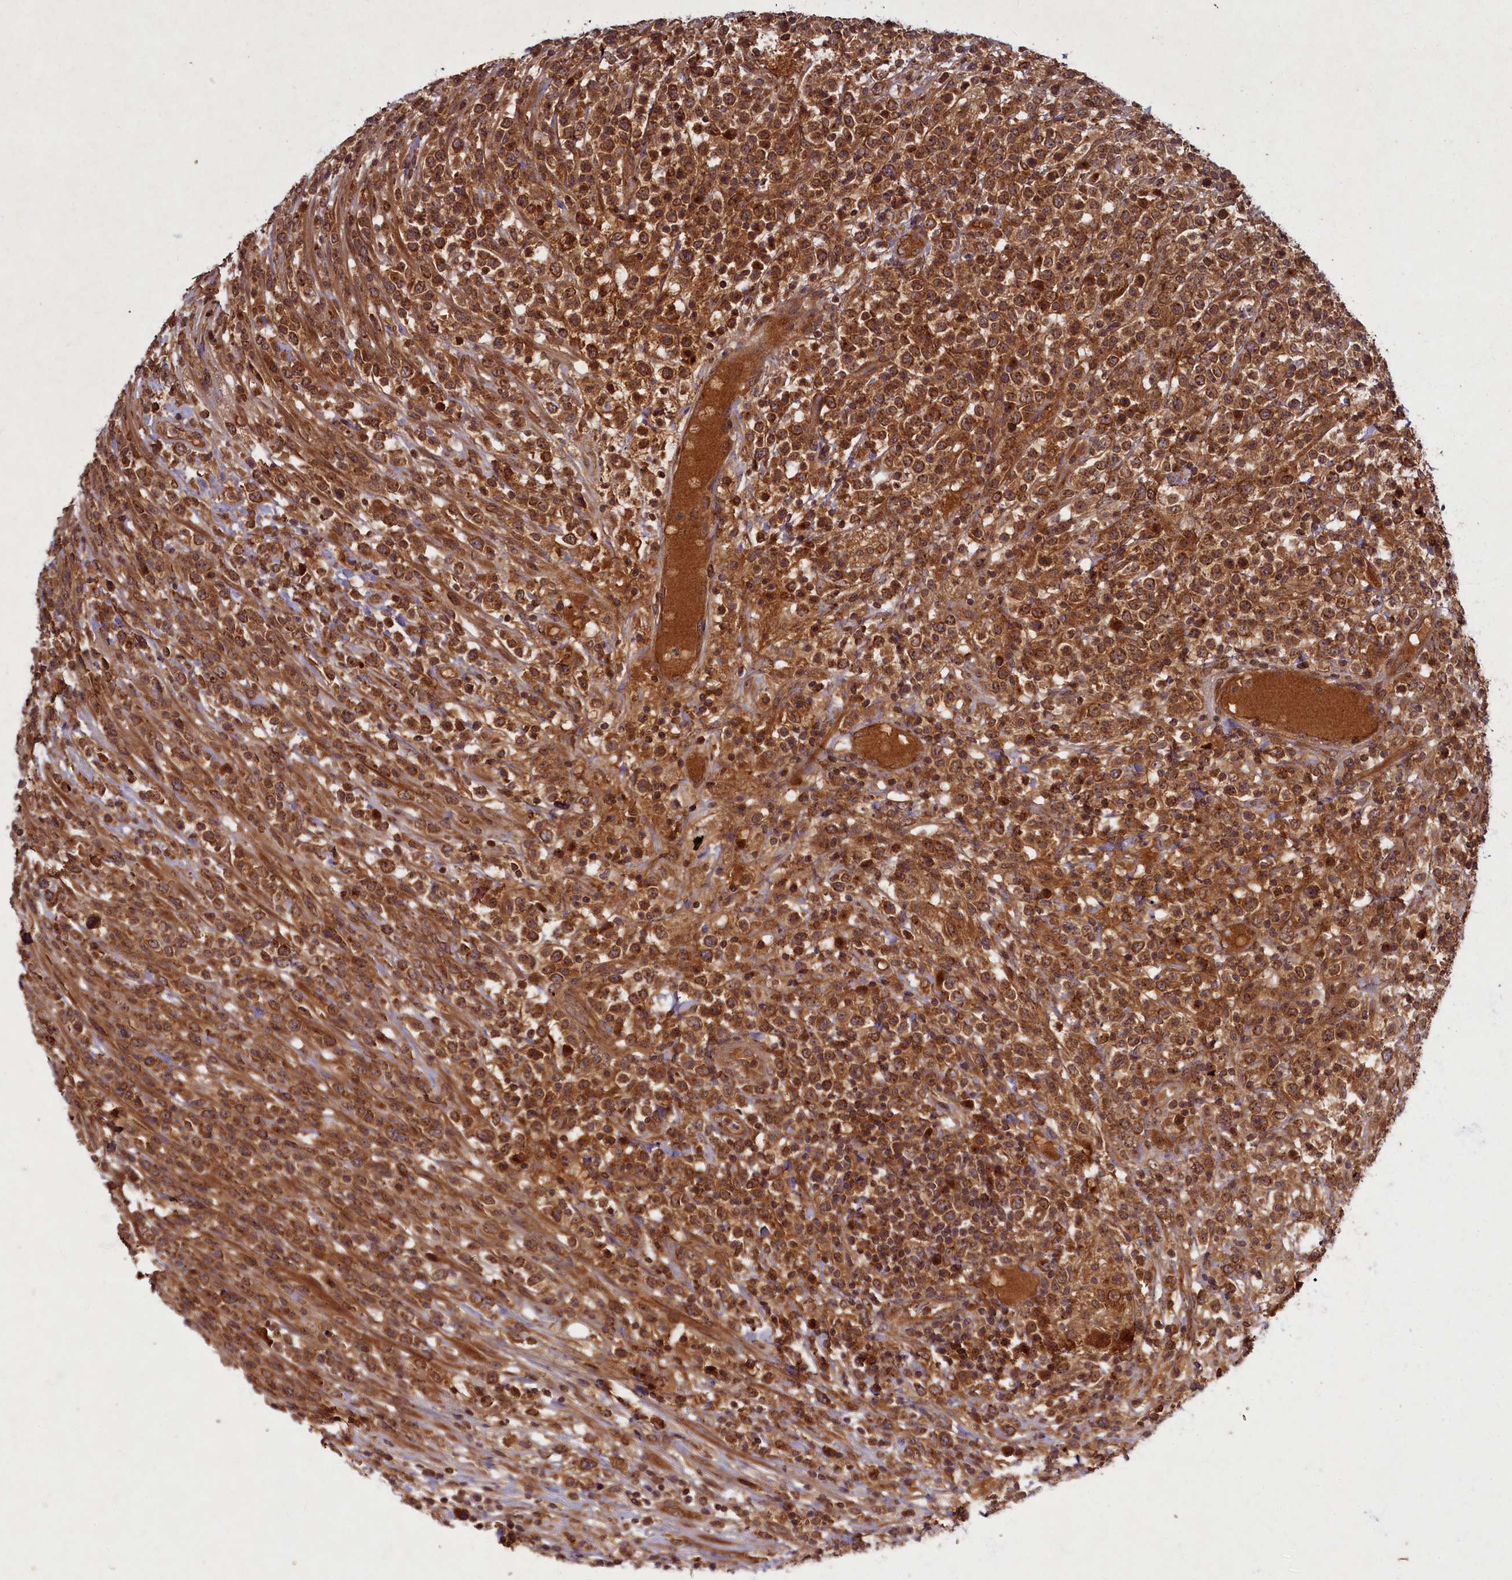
{"staining": {"intensity": "strong", "quantity": ">75%", "location": "cytoplasmic/membranous"}, "tissue": "lymphoma", "cell_type": "Tumor cells", "image_type": "cancer", "snomed": [{"axis": "morphology", "description": "Malignant lymphoma, non-Hodgkin's type, High grade"}, {"axis": "topography", "description": "Colon"}], "caption": "High-grade malignant lymphoma, non-Hodgkin's type stained with immunohistochemistry (IHC) exhibits strong cytoplasmic/membranous staining in about >75% of tumor cells. Nuclei are stained in blue.", "gene": "BICD1", "patient": {"sex": "female", "age": 53}}